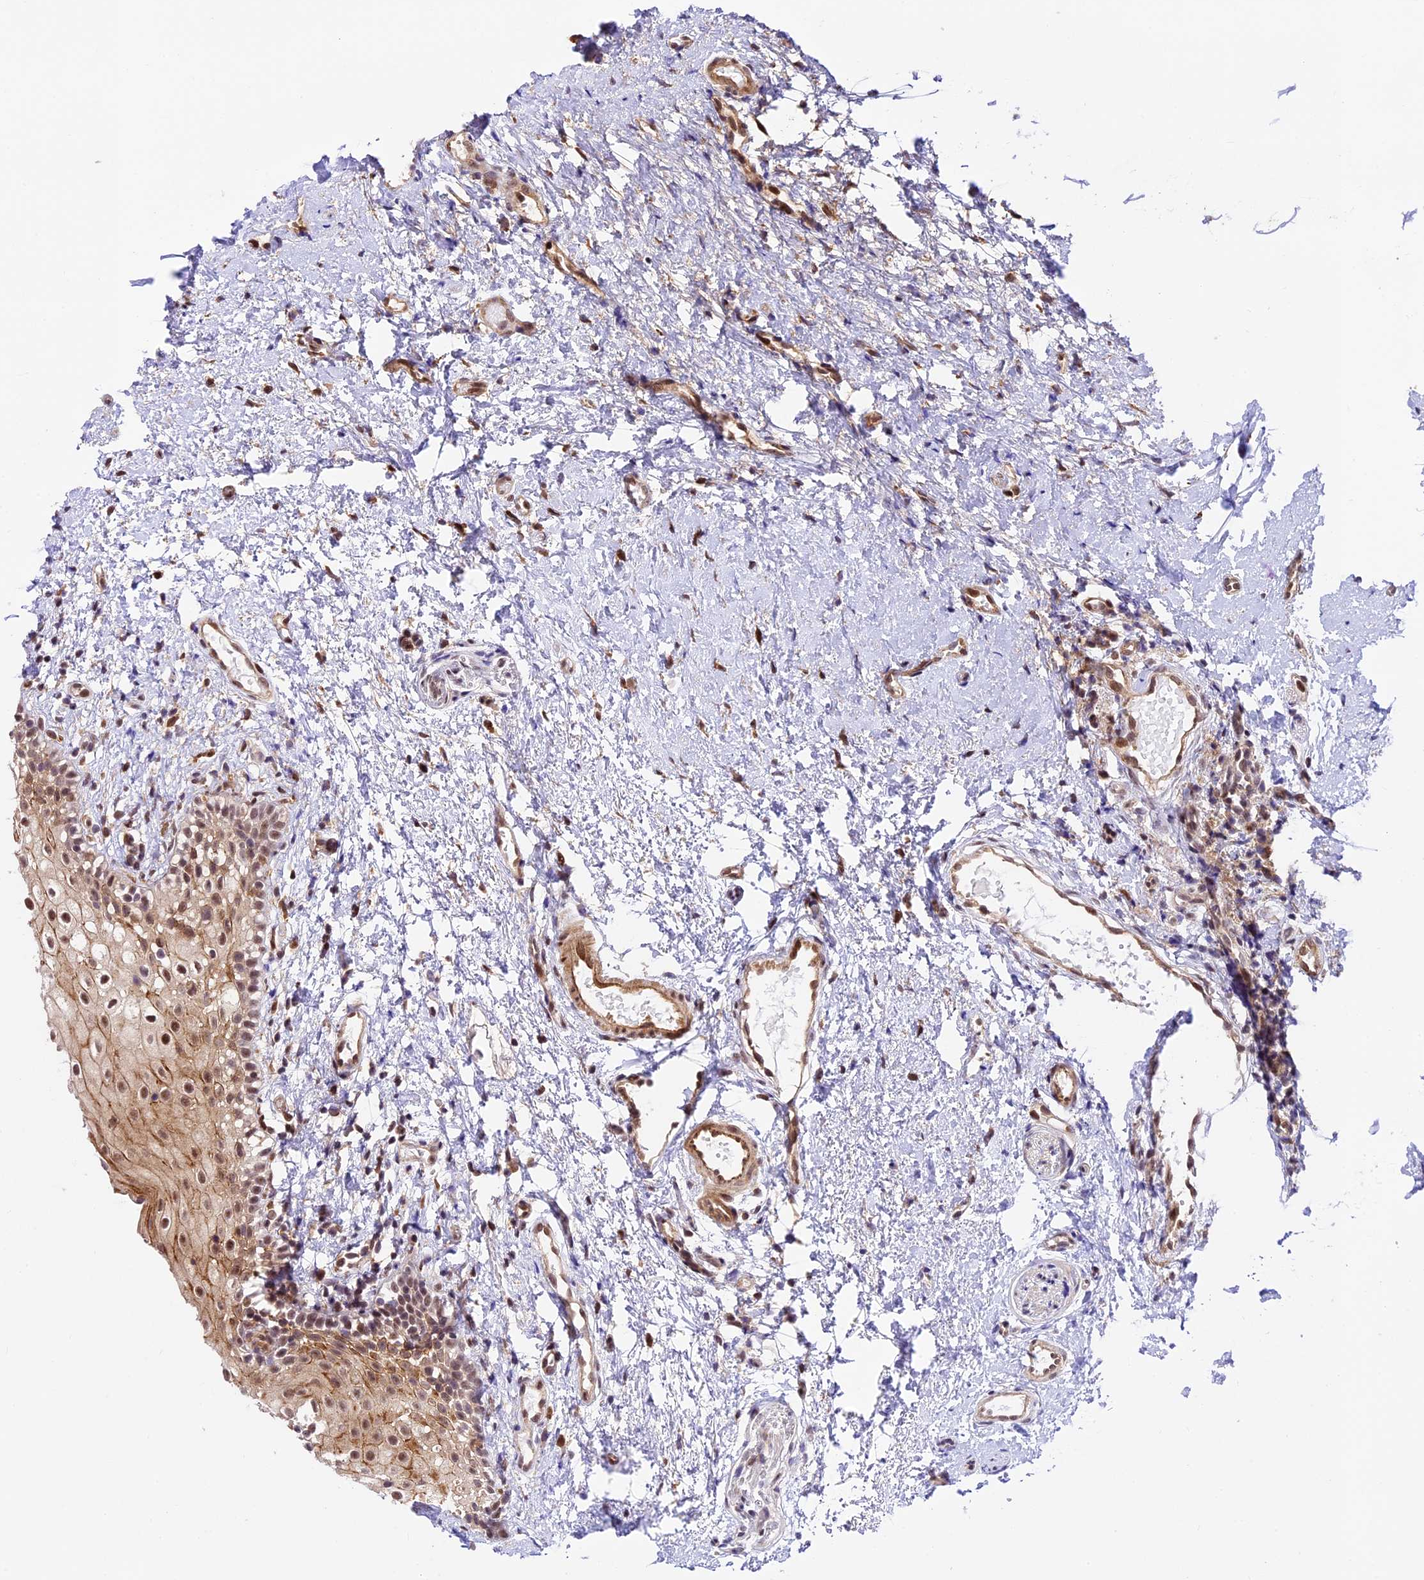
{"staining": {"intensity": "moderate", "quantity": ">75%", "location": "cytoplasmic/membranous,nuclear"}, "tissue": "oral mucosa", "cell_type": "Squamous epithelial cells", "image_type": "normal", "snomed": [{"axis": "morphology", "description": "Normal tissue, NOS"}, {"axis": "topography", "description": "Oral tissue"}], "caption": "Immunohistochemical staining of benign oral mucosa shows >75% levels of moderate cytoplasmic/membranous,nuclear protein expression in about >75% of squamous epithelial cells. (DAB IHC with brightfield microscopy, high magnification).", "gene": "DHX38", "patient": {"sex": "female", "age": 13}}